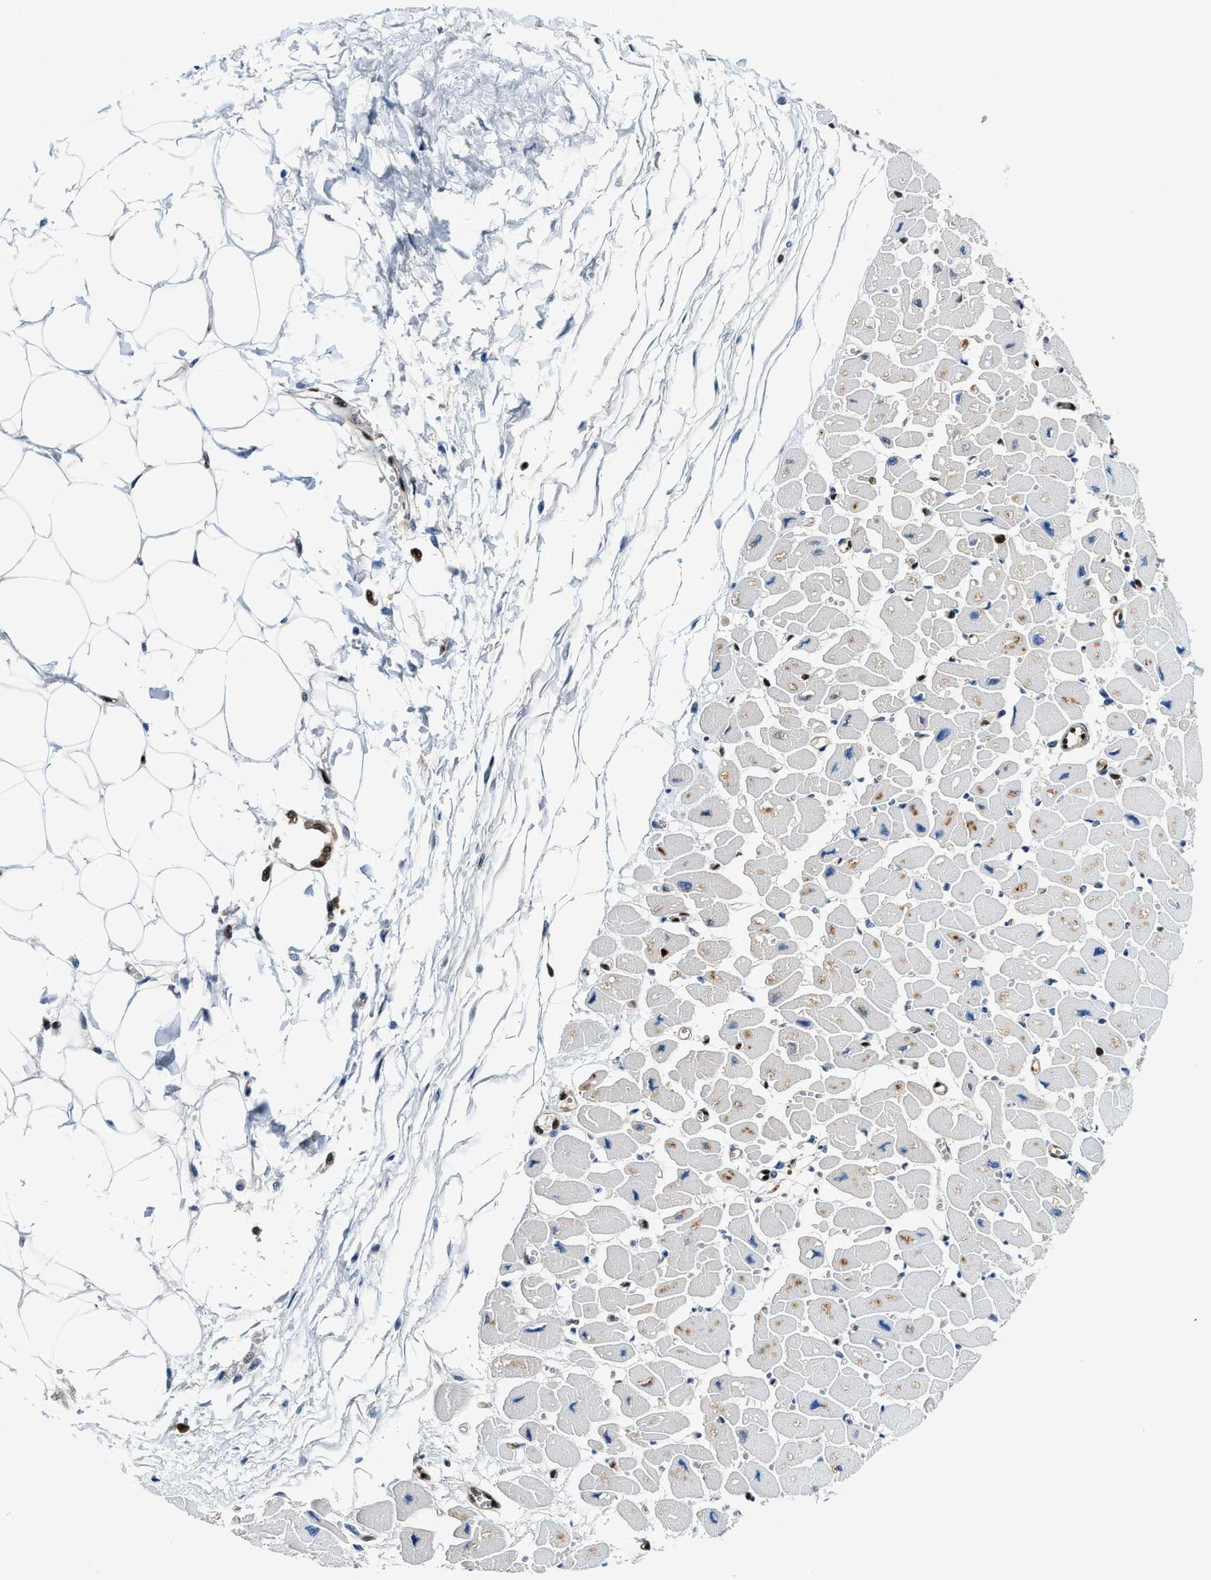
{"staining": {"intensity": "moderate", "quantity": "<25%", "location": "cytoplasmic/membranous"}, "tissue": "heart muscle", "cell_type": "Cardiomyocytes", "image_type": "normal", "snomed": [{"axis": "morphology", "description": "Normal tissue, NOS"}, {"axis": "topography", "description": "Heart"}], "caption": "Unremarkable heart muscle shows moderate cytoplasmic/membranous expression in approximately <25% of cardiomyocytes, visualized by immunohistochemistry. The staining was performed using DAB, with brown indicating positive protein expression. Nuclei are stained blue with hematoxylin.", "gene": "LTA4H", "patient": {"sex": "female", "age": 54}}